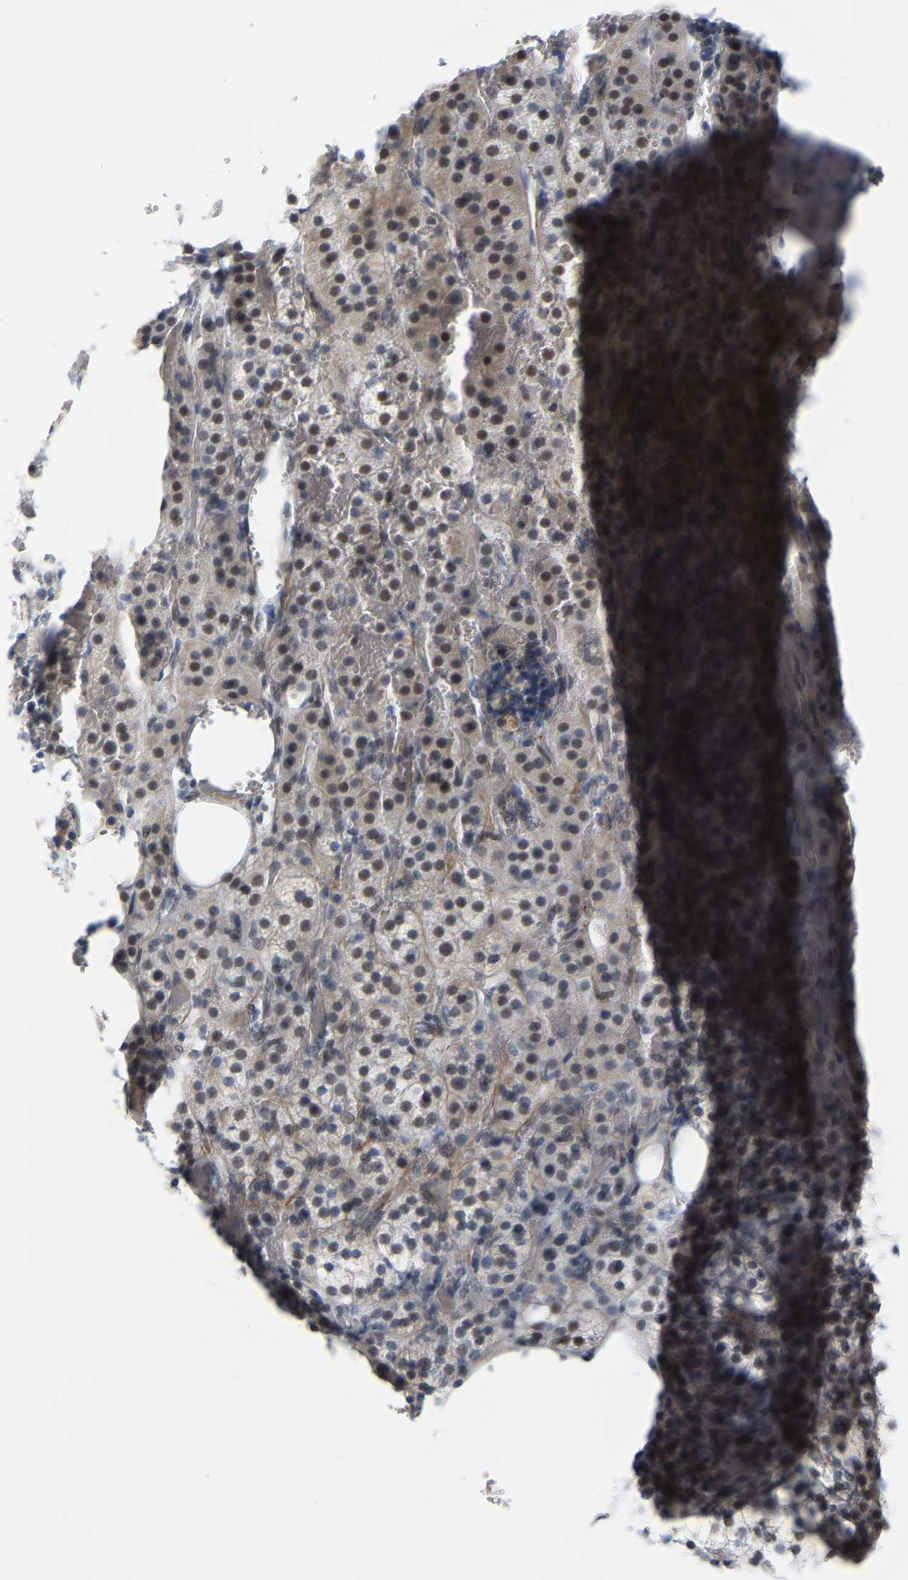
{"staining": {"intensity": "weak", "quantity": ">75%", "location": "nuclear"}, "tissue": "adrenal gland", "cell_type": "Glandular cells", "image_type": "normal", "snomed": [{"axis": "morphology", "description": "Normal tissue, NOS"}, {"axis": "topography", "description": "Adrenal gland"}], "caption": "The histopathology image exhibits staining of unremarkable adrenal gland, revealing weak nuclear protein staining (brown color) within glandular cells. The protein of interest is stained brown, and the nuclei are stained in blue (DAB IHC with brightfield microscopy, high magnification).", "gene": "FAM180A", "patient": {"sex": "female", "age": 59}}